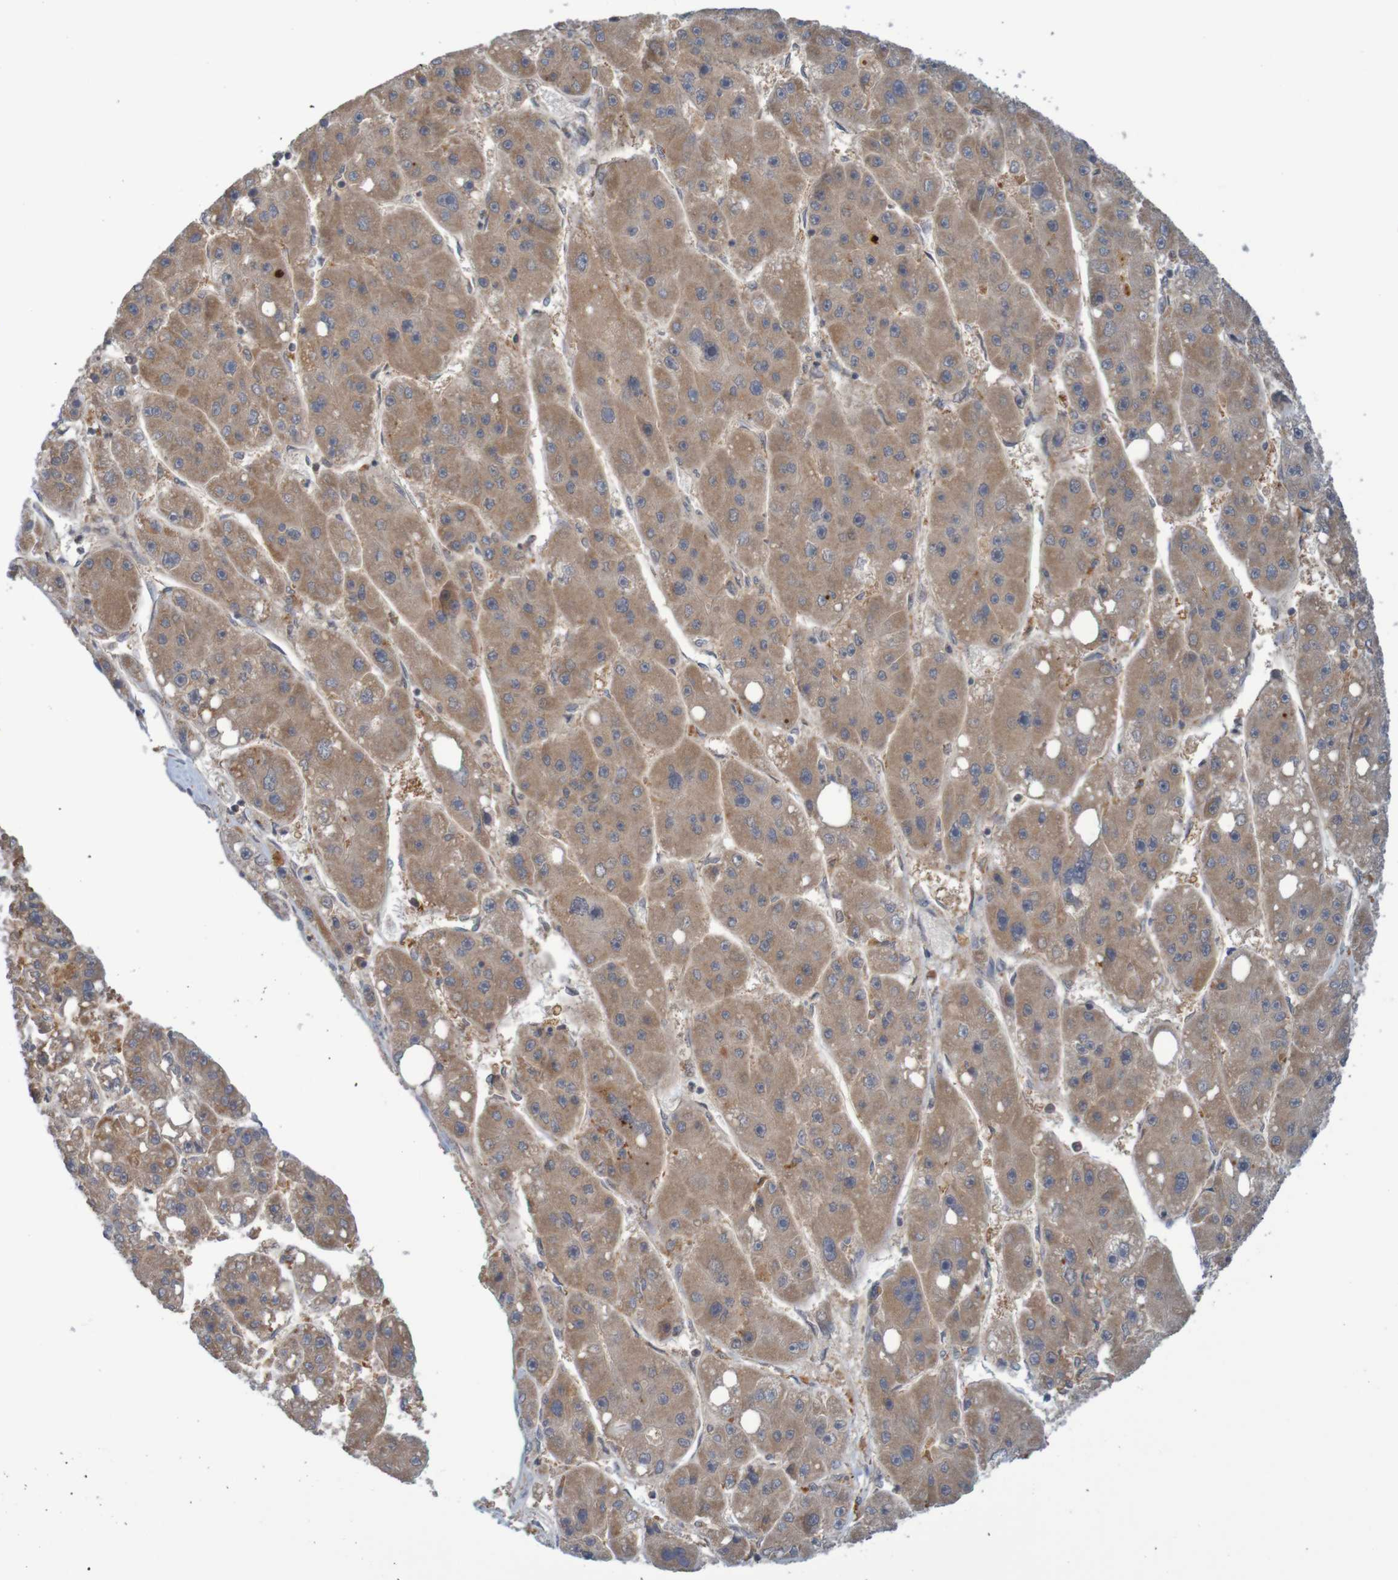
{"staining": {"intensity": "moderate", "quantity": ">75%", "location": "cytoplasmic/membranous"}, "tissue": "liver cancer", "cell_type": "Tumor cells", "image_type": "cancer", "snomed": [{"axis": "morphology", "description": "Carcinoma, Hepatocellular, NOS"}, {"axis": "topography", "description": "Liver"}], "caption": "DAB (3,3'-diaminobenzidine) immunohistochemical staining of hepatocellular carcinoma (liver) displays moderate cytoplasmic/membranous protein positivity in about >75% of tumor cells. The staining was performed using DAB to visualize the protein expression in brown, while the nuclei were stained in blue with hematoxylin (Magnification: 20x).", "gene": "ANKK1", "patient": {"sex": "female", "age": 61}}